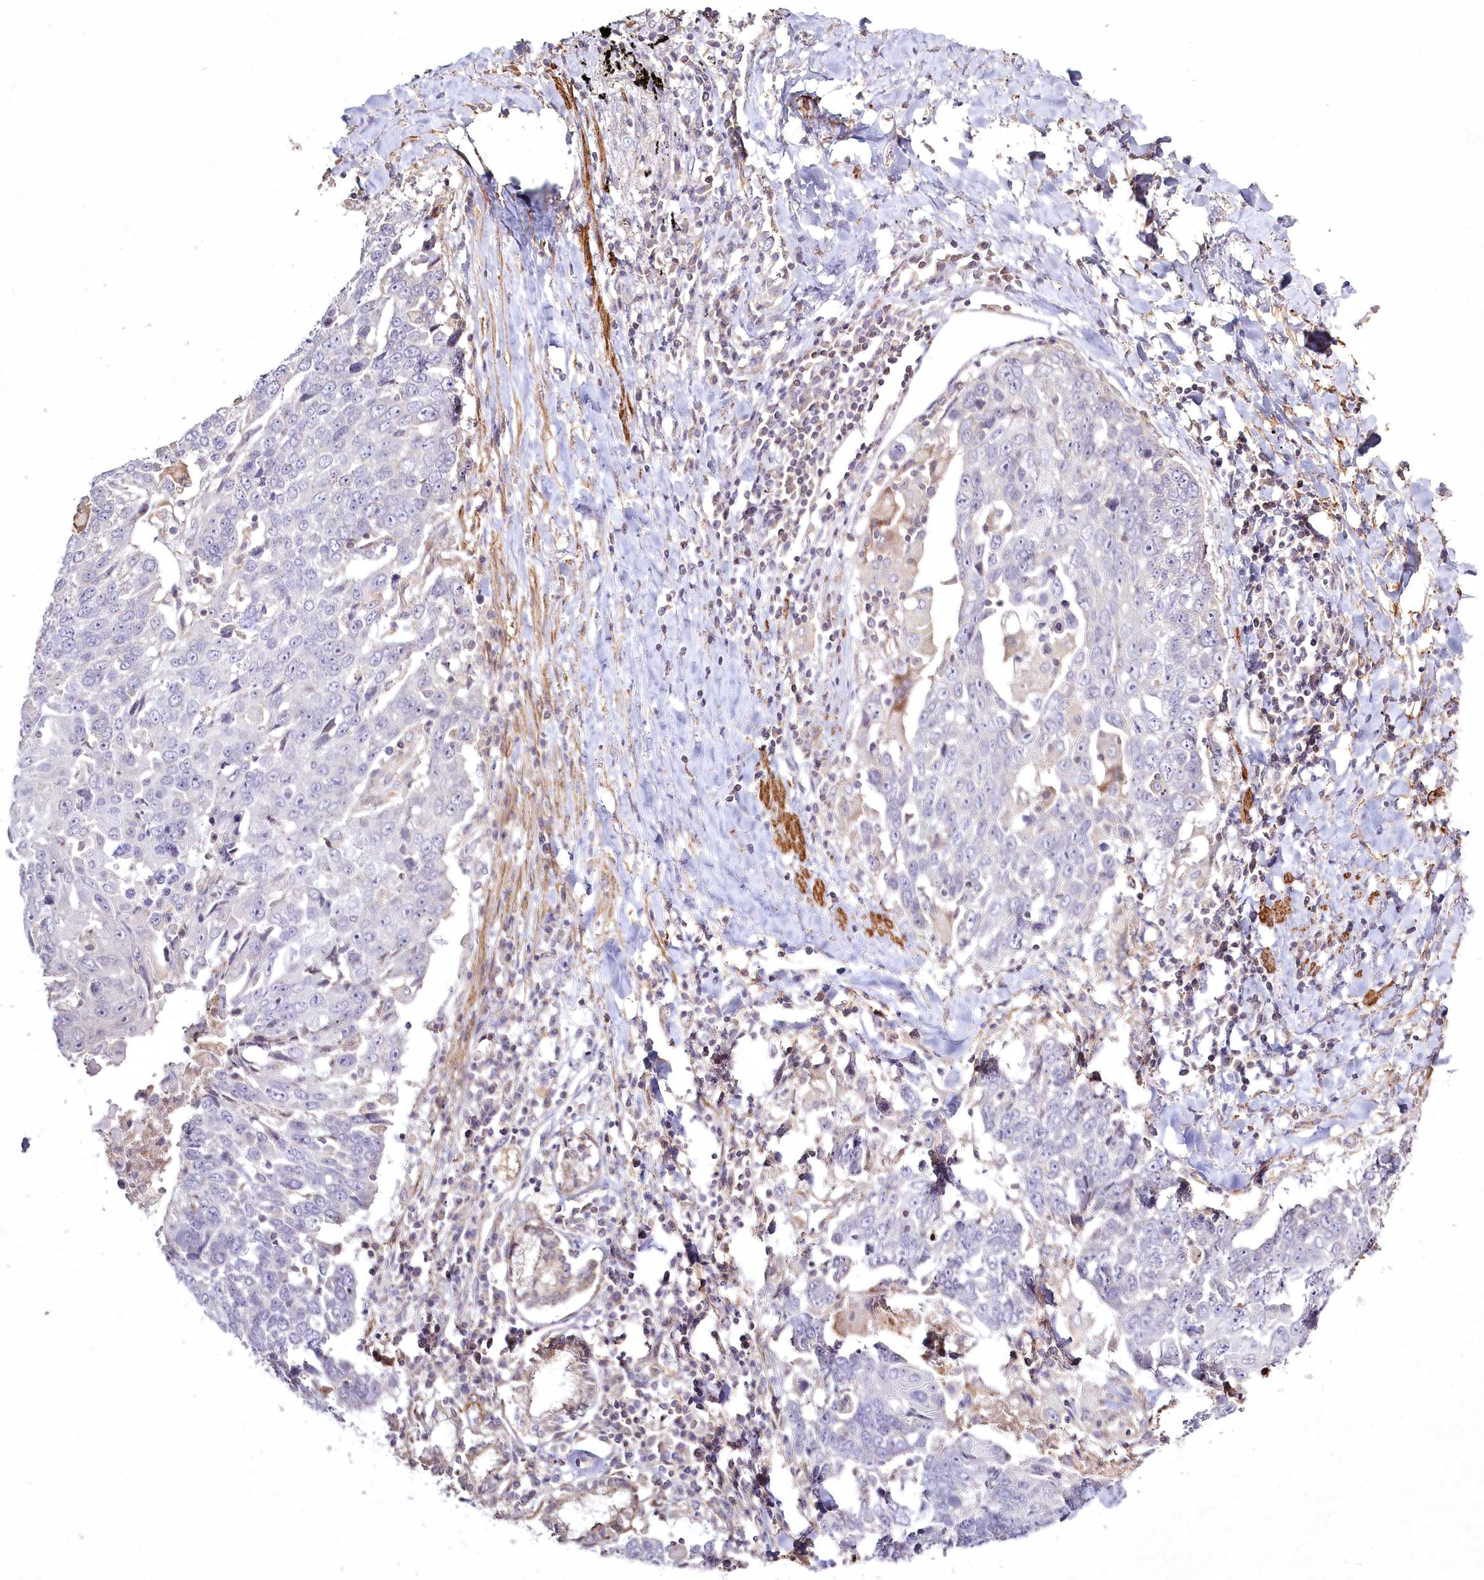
{"staining": {"intensity": "negative", "quantity": "none", "location": "none"}, "tissue": "lung cancer", "cell_type": "Tumor cells", "image_type": "cancer", "snomed": [{"axis": "morphology", "description": "Squamous cell carcinoma, NOS"}, {"axis": "topography", "description": "Lung"}], "caption": "This is a image of immunohistochemistry (IHC) staining of squamous cell carcinoma (lung), which shows no staining in tumor cells.", "gene": "INPP4B", "patient": {"sex": "male", "age": 66}}